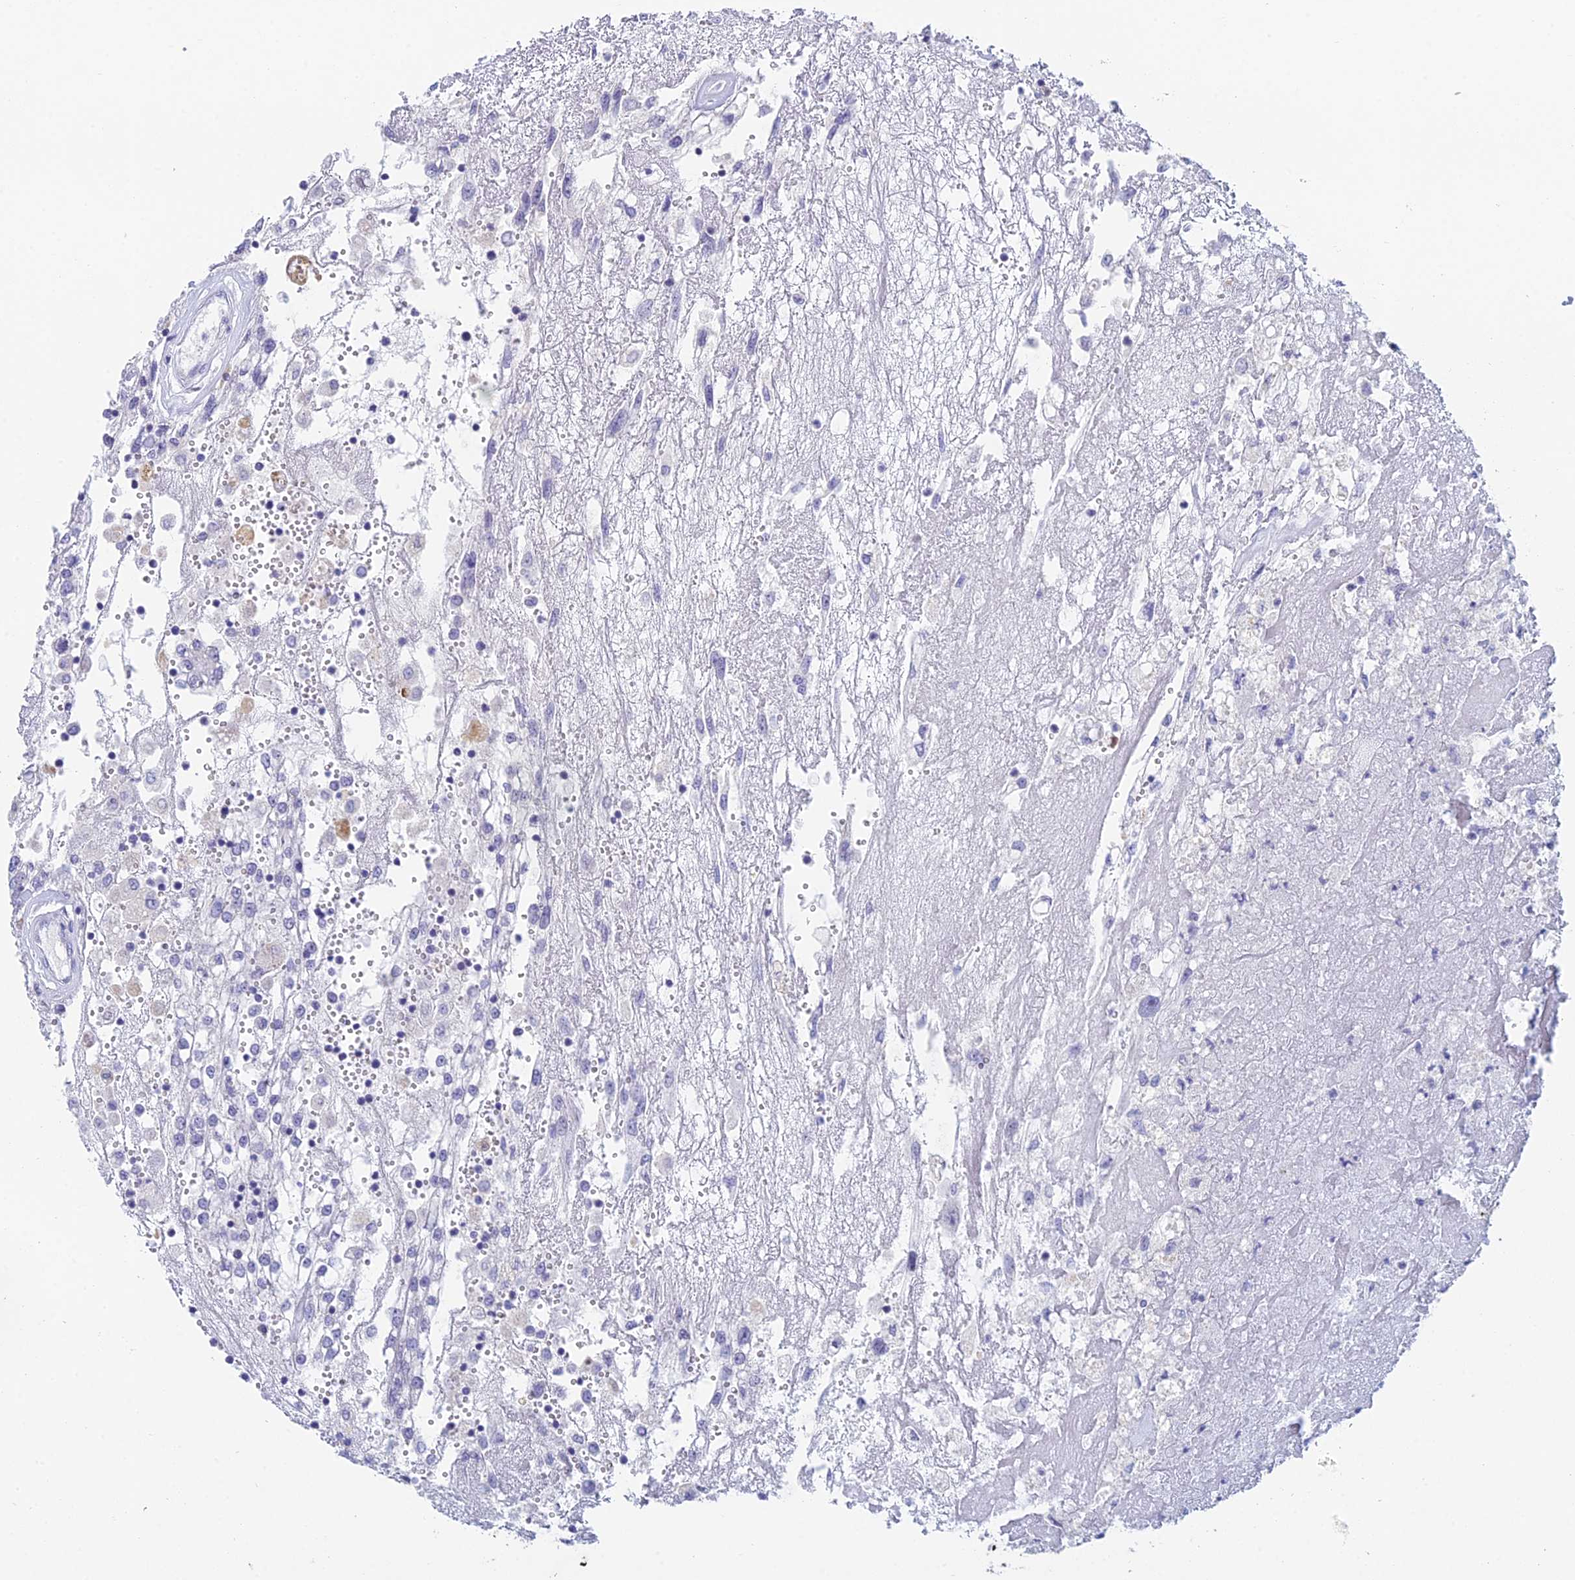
{"staining": {"intensity": "negative", "quantity": "none", "location": "none"}, "tissue": "renal cancer", "cell_type": "Tumor cells", "image_type": "cancer", "snomed": [{"axis": "morphology", "description": "Adenocarcinoma, NOS"}, {"axis": "topography", "description": "Kidney"}], "caption": "The micrograph displays no staining of tumor cells in adenocarcinoma (renal).", "gene": "REXO5", "patient": {"sex": "female", "age": 52}}